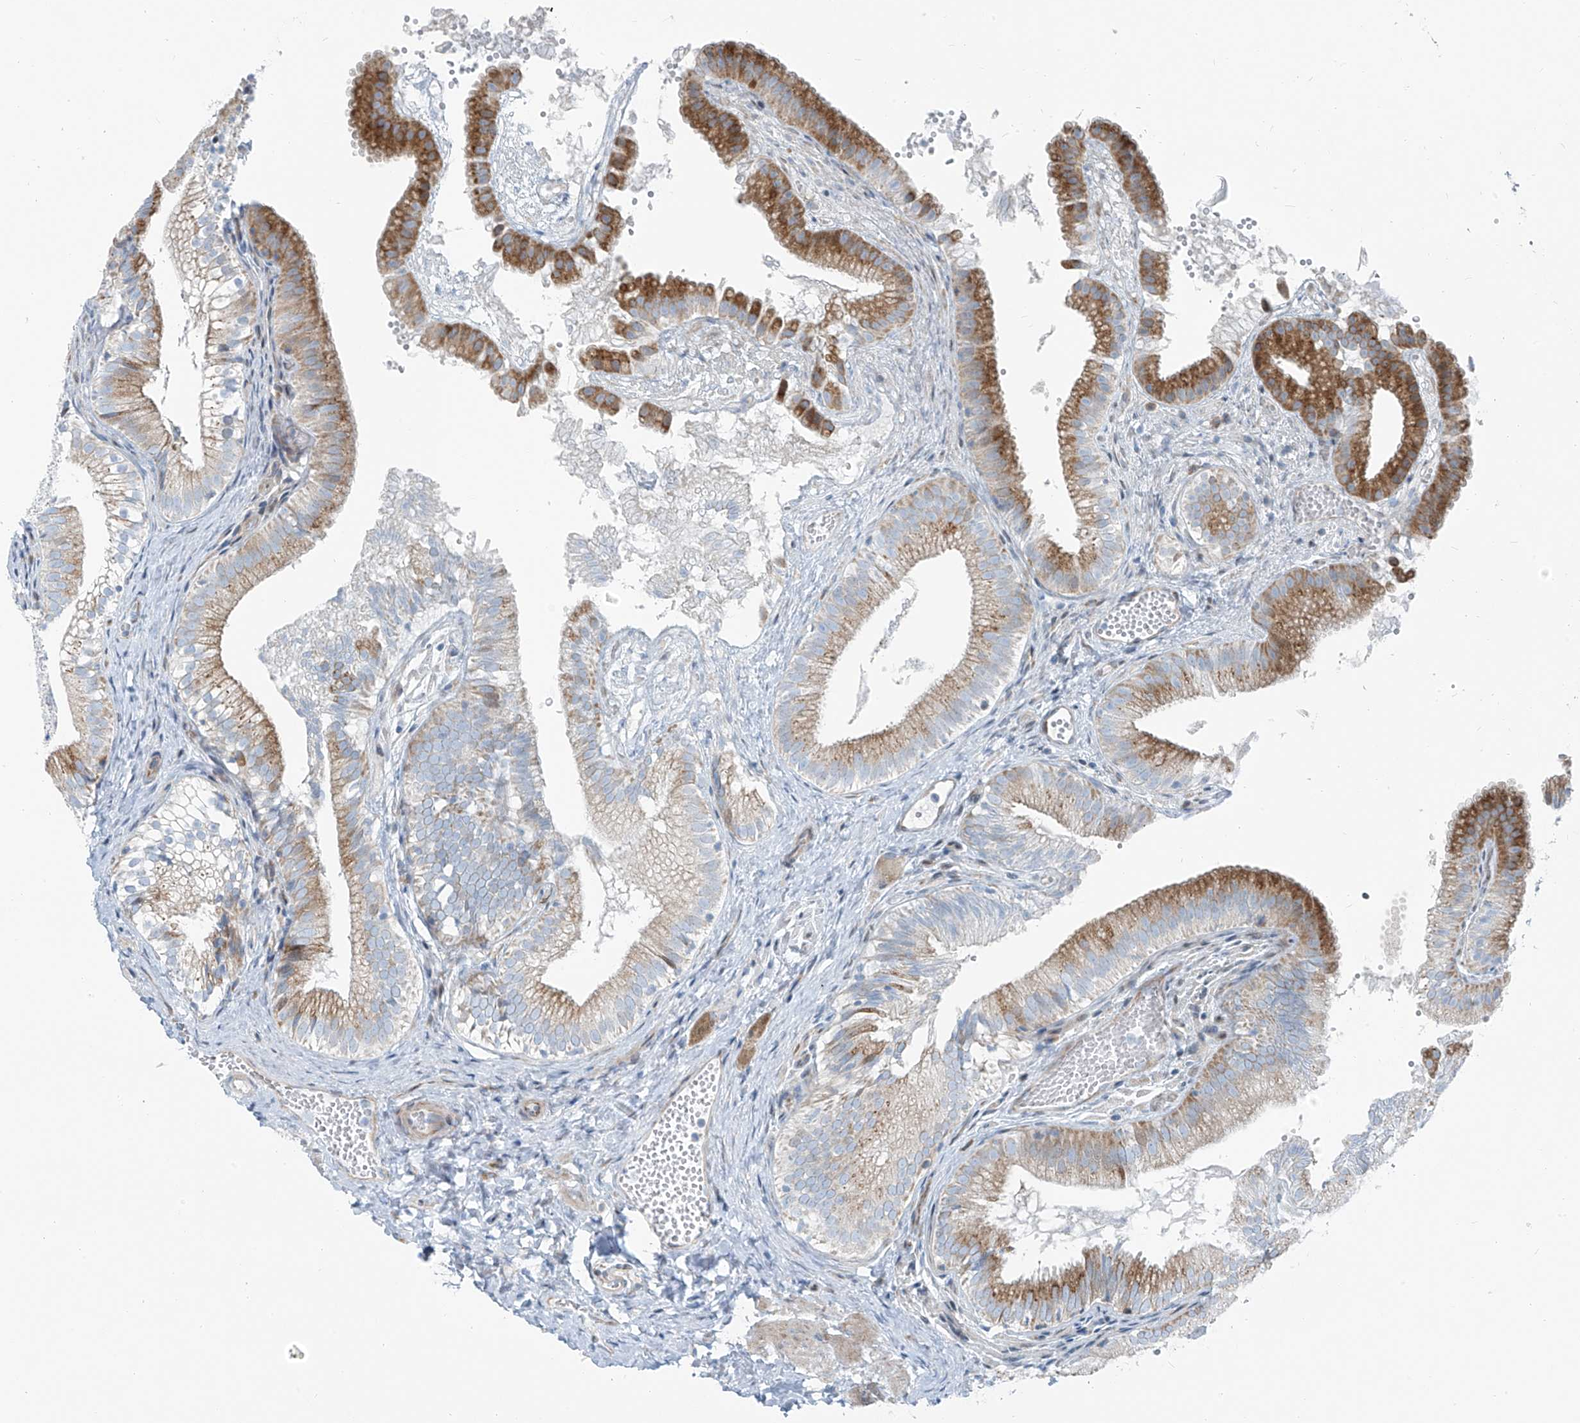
{"staining": {"intensity": "moderate", "quantity": "25%-75%", "location": "cytoplasmic/membranous"}, "tissue": "gallbladder", "cell_type": "Glandular cells", "image_type": "normal", "snomed": [{"axis": "morphology", "description": "Normal tissue, NOS"}, {"axis": "topography", "description": "Gallbladder"}], "caption": "DAB immunohistochemical staining of normal human gallbladder shows moderate cytoplasmic/membranous protein expression in approximately 25%-75% of glandular cells. The staining is performed using DAB (3,3'-diaminobenzidine) brown chromogen to label protein expression. The nuclei are counter-stained blue using hematoxylin.", "gene": "HIC2", "patient": {"sex": "female", "age": 30}}